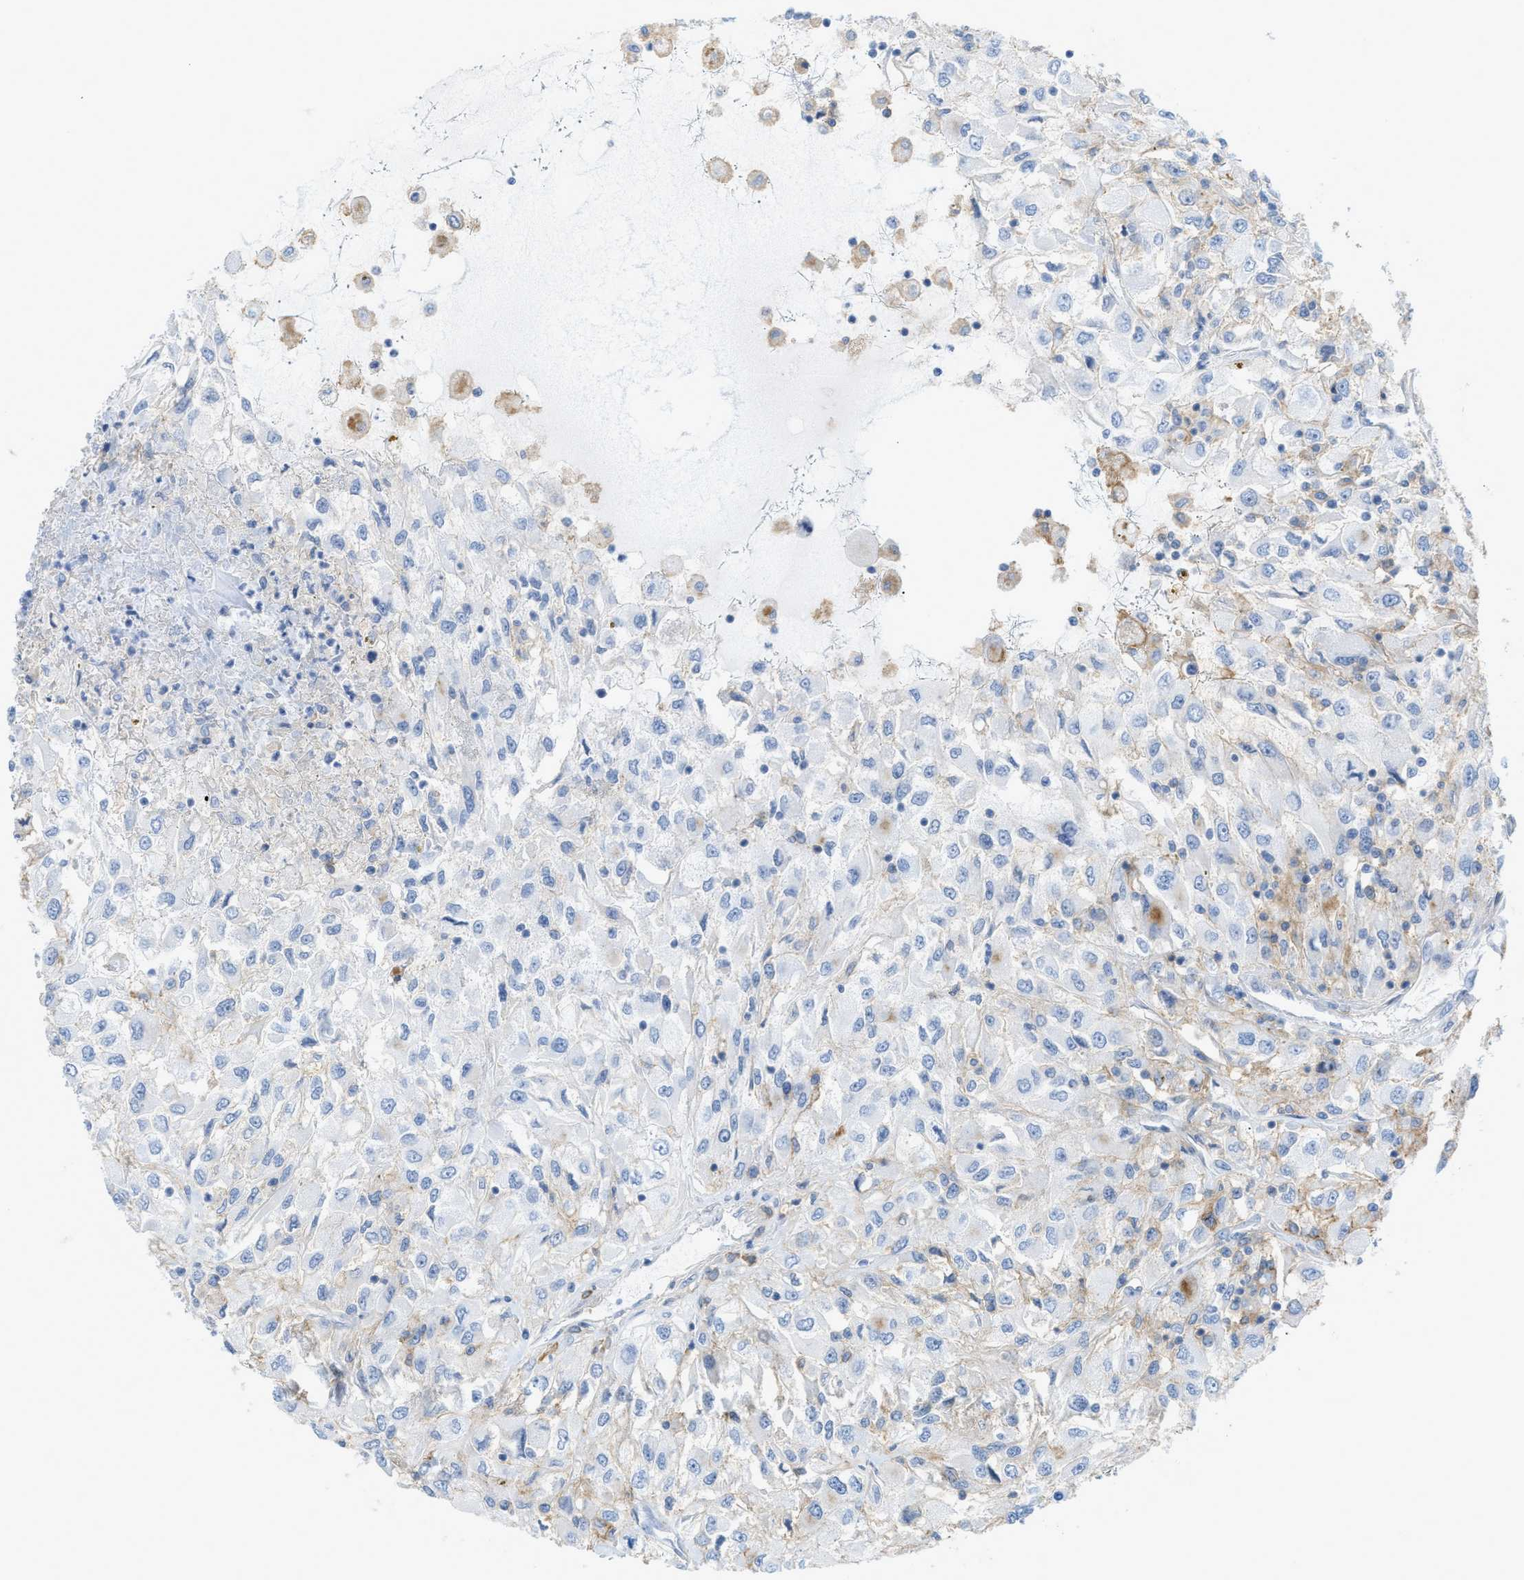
{"staining": {"intensity": "negative", "quantity": "none", "location": "none"}, "tissue": "renal cancer", "cell_type": "Tumor cells", "image_type": "cancer", "snomed": [{"axis": "morphology", "description": "Adenocarcinoma, NOS"}, {"axis": "topography", "description": "Kidney"}], "caption": "Tumor cells show no significant positivity in renal cancer (adenocarcinoma). (DAB immunohistochemistry, high magnification).", "gene": "SLC3A2", "patient": {"sex": "female", "age": 52}}